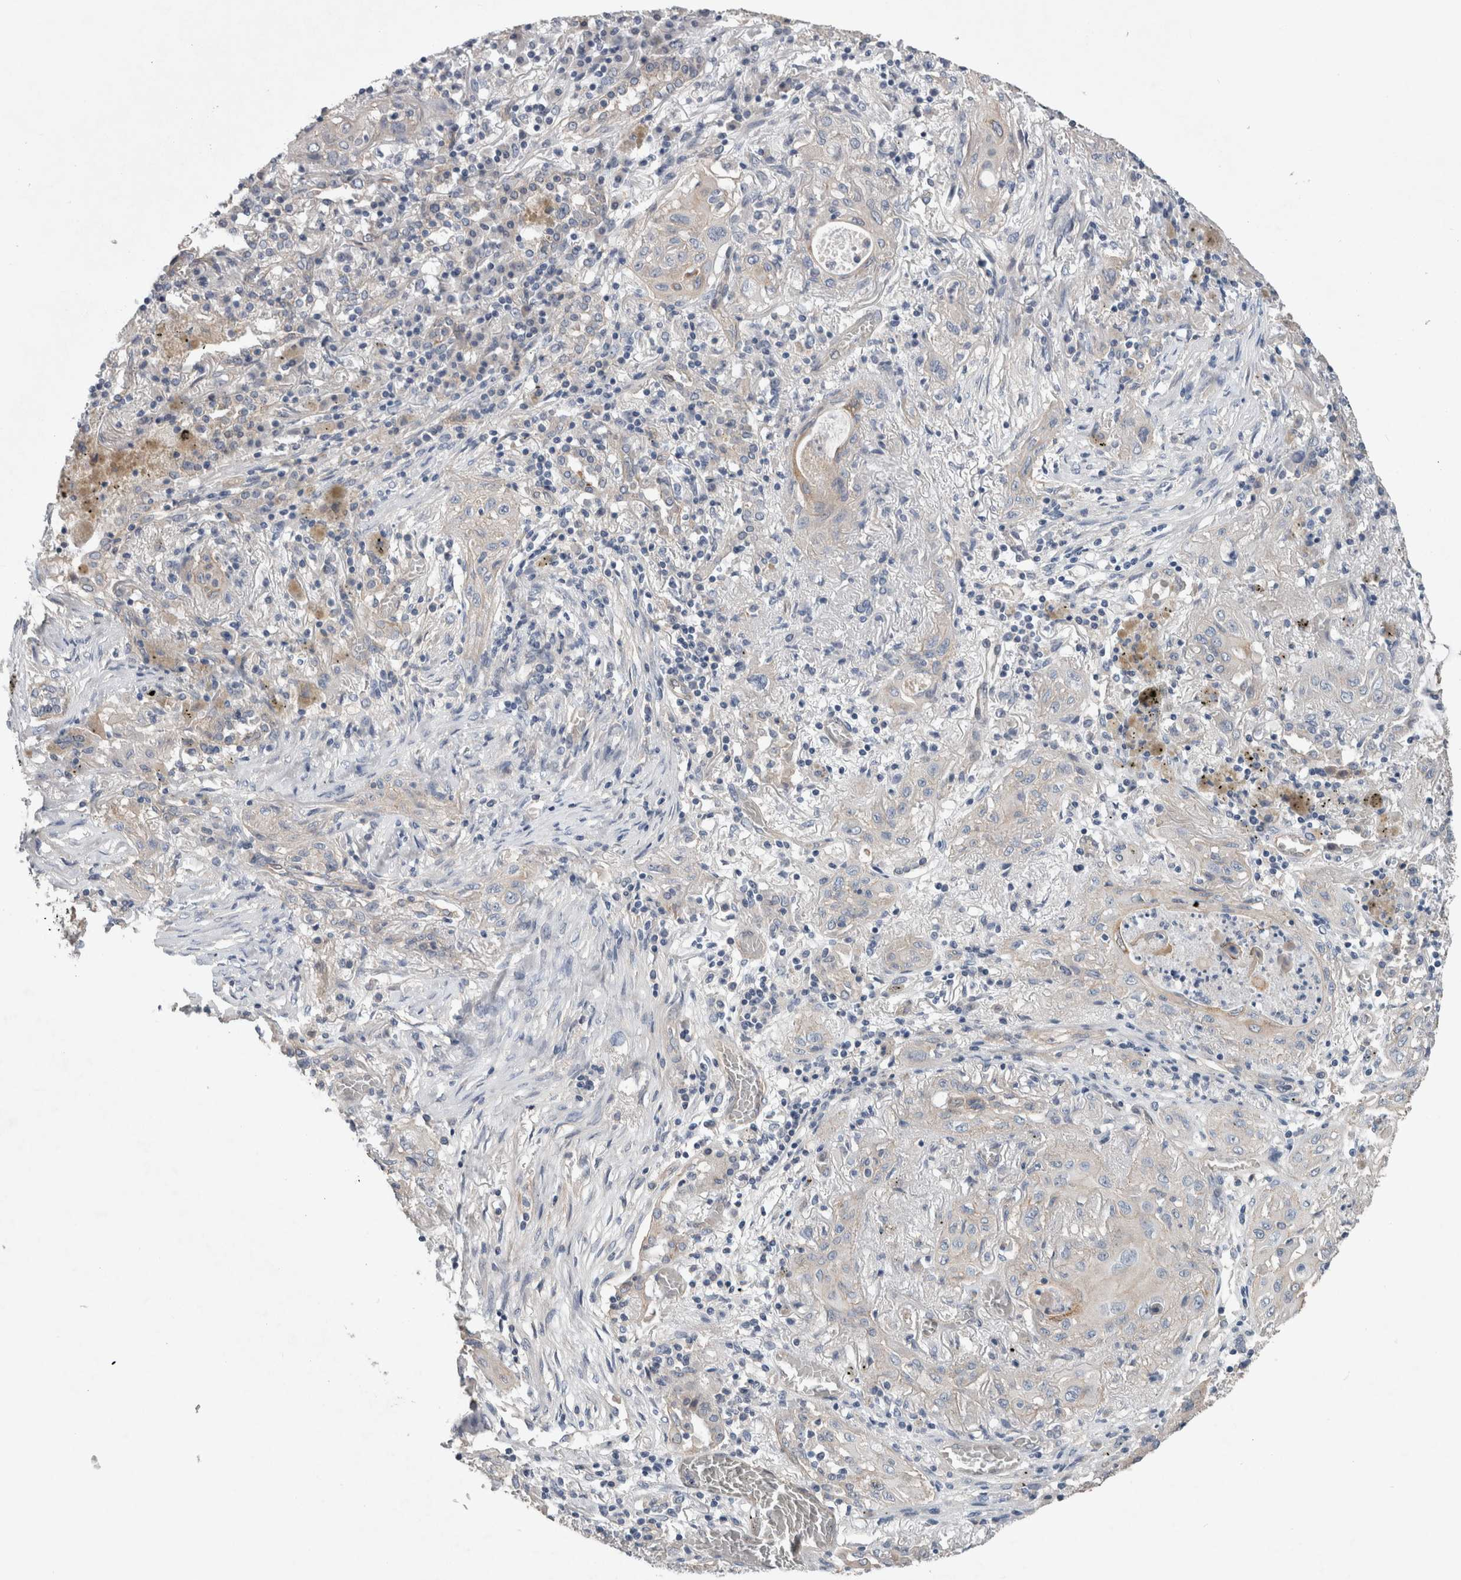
{"staining": {"intensity": "negative", "quantity": "none", "location": "none"}, "tissue": "lung cancer", "cell_type": "Tumor cells", "image_type": "cancer", "snomed": [{"axis": "morphology", "description": "Squamous cell carcinoma, NOS"}, {"axis": "topography", "description": "Lung"}], "caption": "Tumor cells are negative for brown protein staining in squamous cell carcinoma (lung).", "gene": "BCAM", "patient": {"sex": "female", "age": 47}}